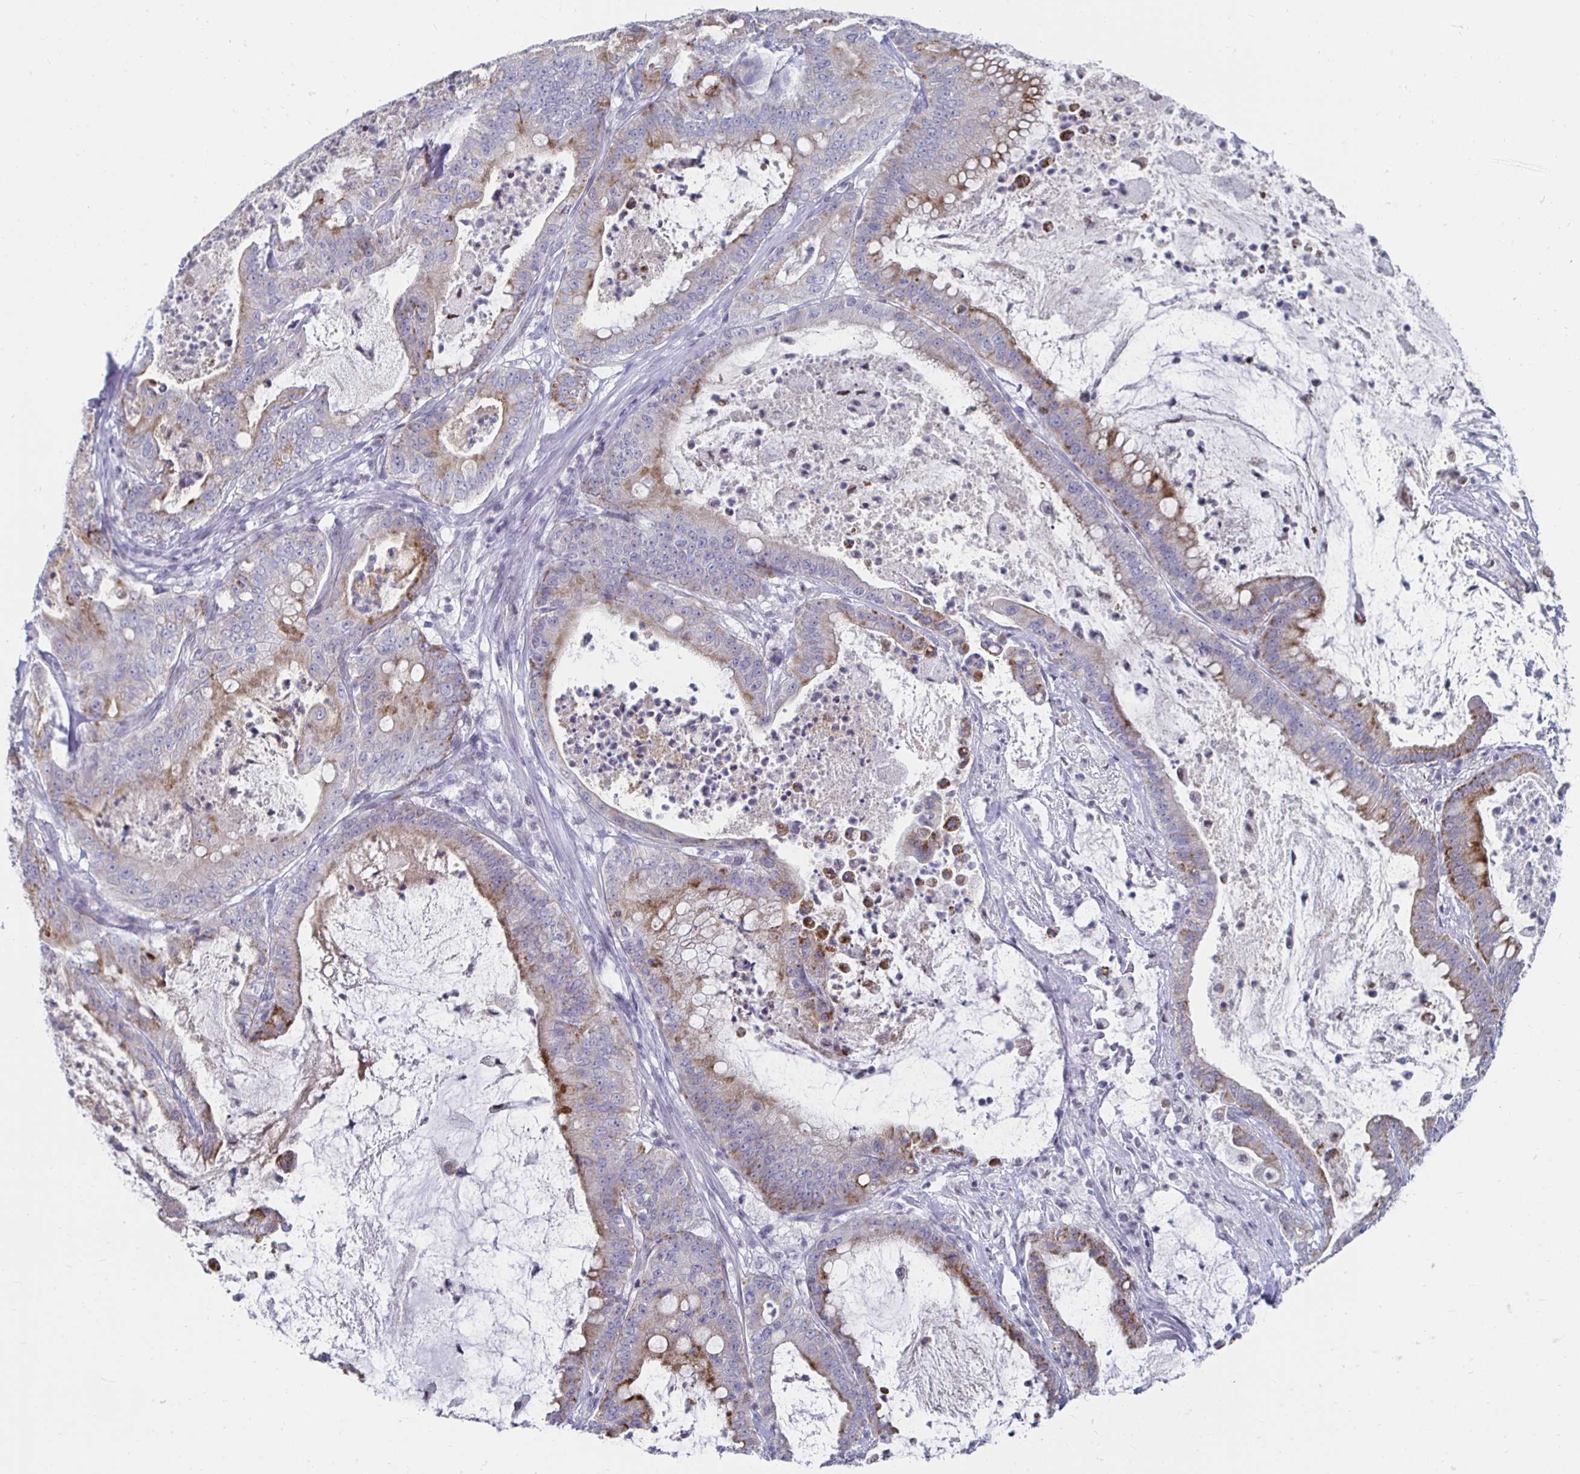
{"staining": {"intensity": "moderate", "quantity": "<25%", "location": "cytoplasmic/membranous"}, "tissue": "pancreatic cancer", "cell_type": "Tumor cells", "image_type": "cancer", "snomed": [{"axis": "morphology", "description": "Adenocarcinoma, NOS"}, {"axis": "topography", "description": "Pancreas"}], "caption": "Immunohistochemistry (IHC) of pancreatic adenocarcinoma shows low levels of moderate cytoplasmic/membranous staining in about <25% of tumor cells. The staining was performed using DAB (3,3'-diaminobenzidine) to visualize the protein expression in brown, while the nuclei were stained in blue with hematoxylin (Magnification: 20x).", "gene": "NOCT", "patient": {"sex": "male", "age": 71}}